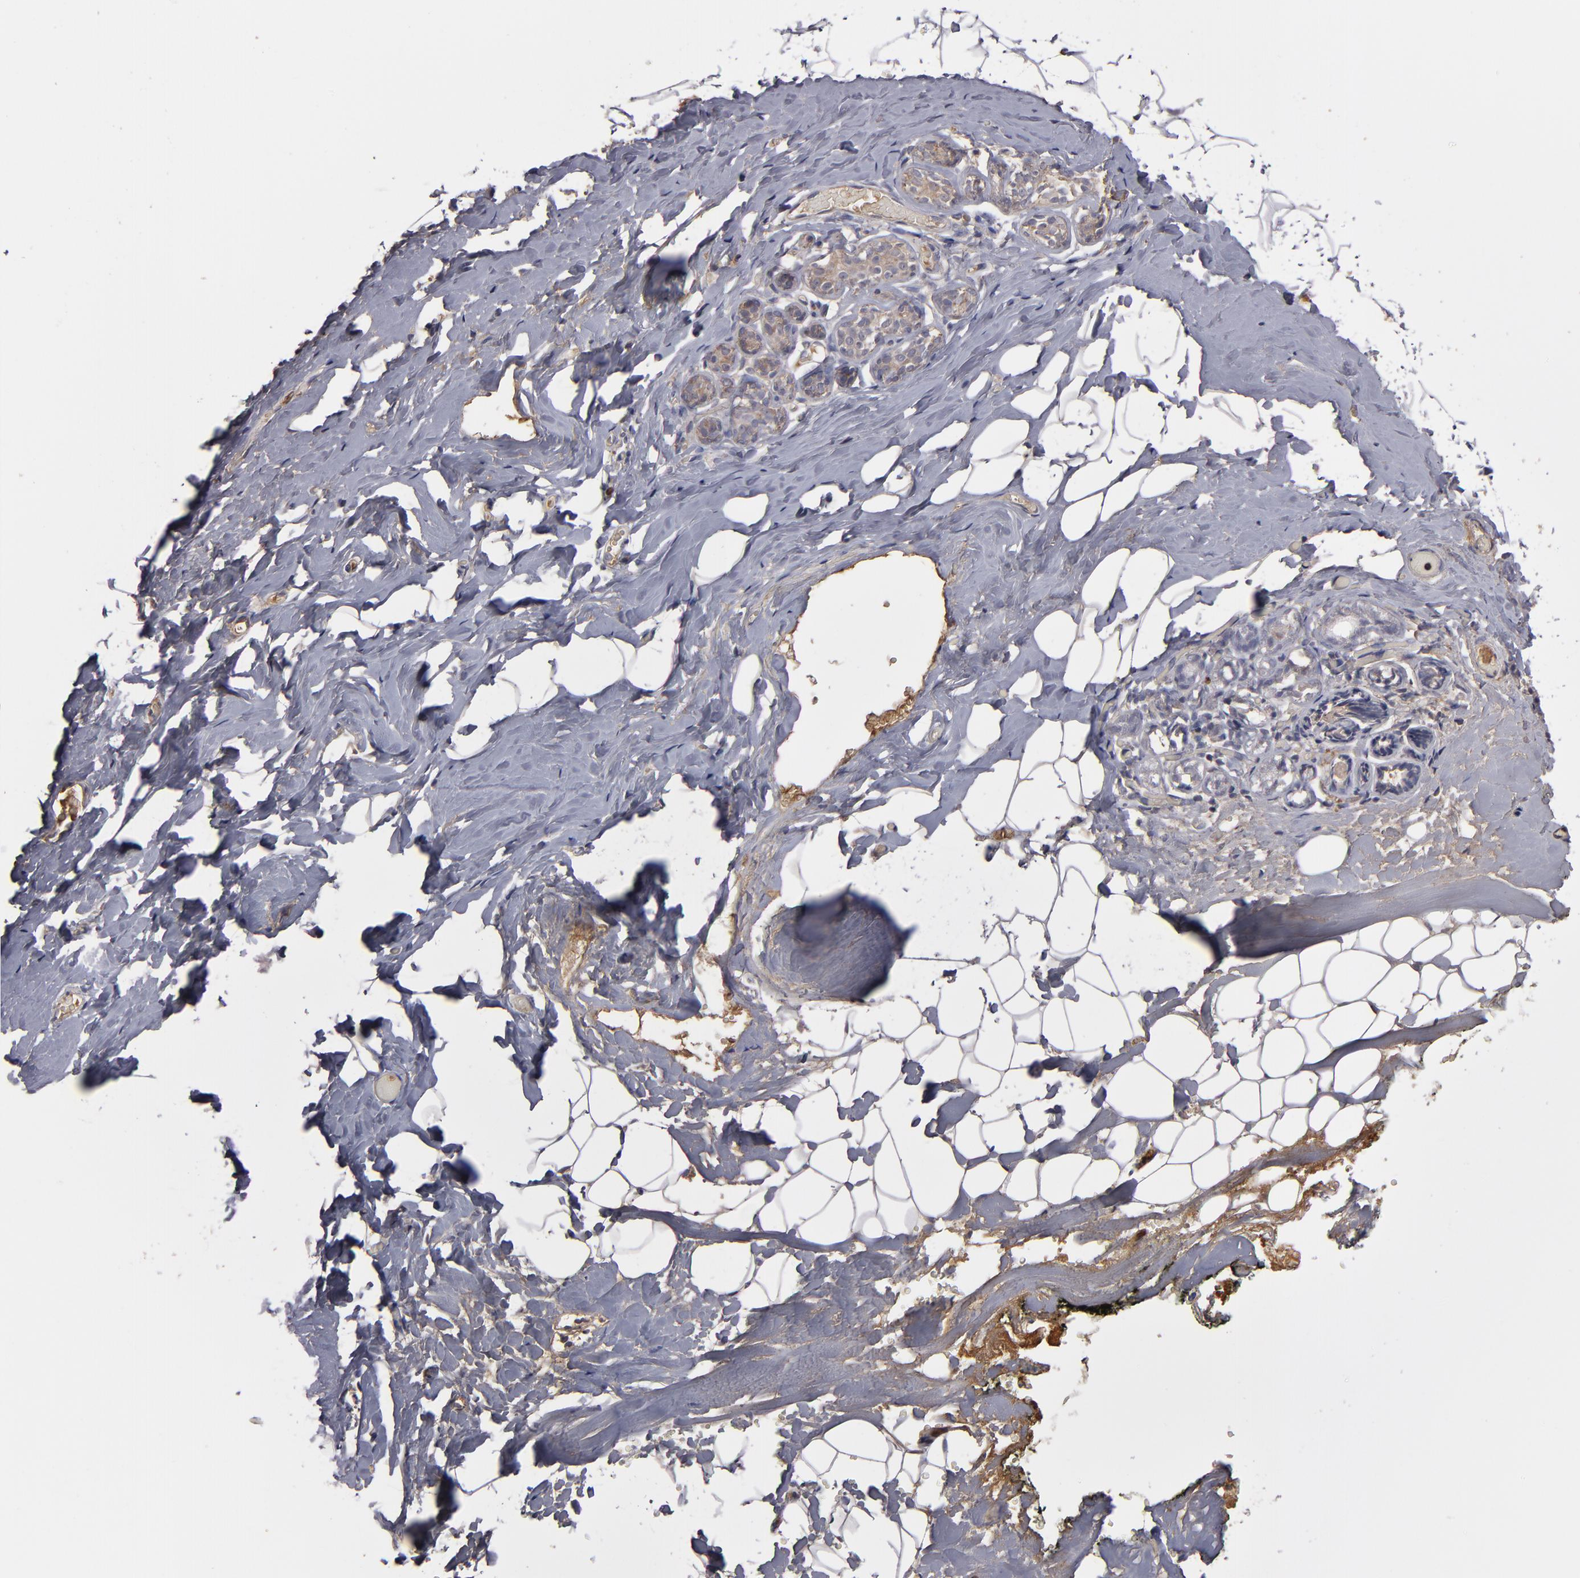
{"staining": {"intensity": "negative", "quantity": "none", "location": "none"}, "tissue": "breast", "cell_type": "Adipocytes", "image_type": "normal", "snomed": [{"axis": "morphology", "description": "Normal tissue, NOS"}, {"axis": "topography", "description": "Breast"}, {"axis": "topography", "description": "Soft tissue"}], "caption": "Immunohistochemistry (IHC) photomicrograph of unremarkable breast: breast stained with DAB (3,3'-diaminobenzidine) reveals no significant protein positivity in adipocytes. (Stains: DAB (3,3'-diaminobenzidine) IHC with hematoxylin counter stain, Microscopy: brightfield microscopy at high magnification).", "gene": "SERPINA7", "patient": {"sex": "female", "age": 75}}